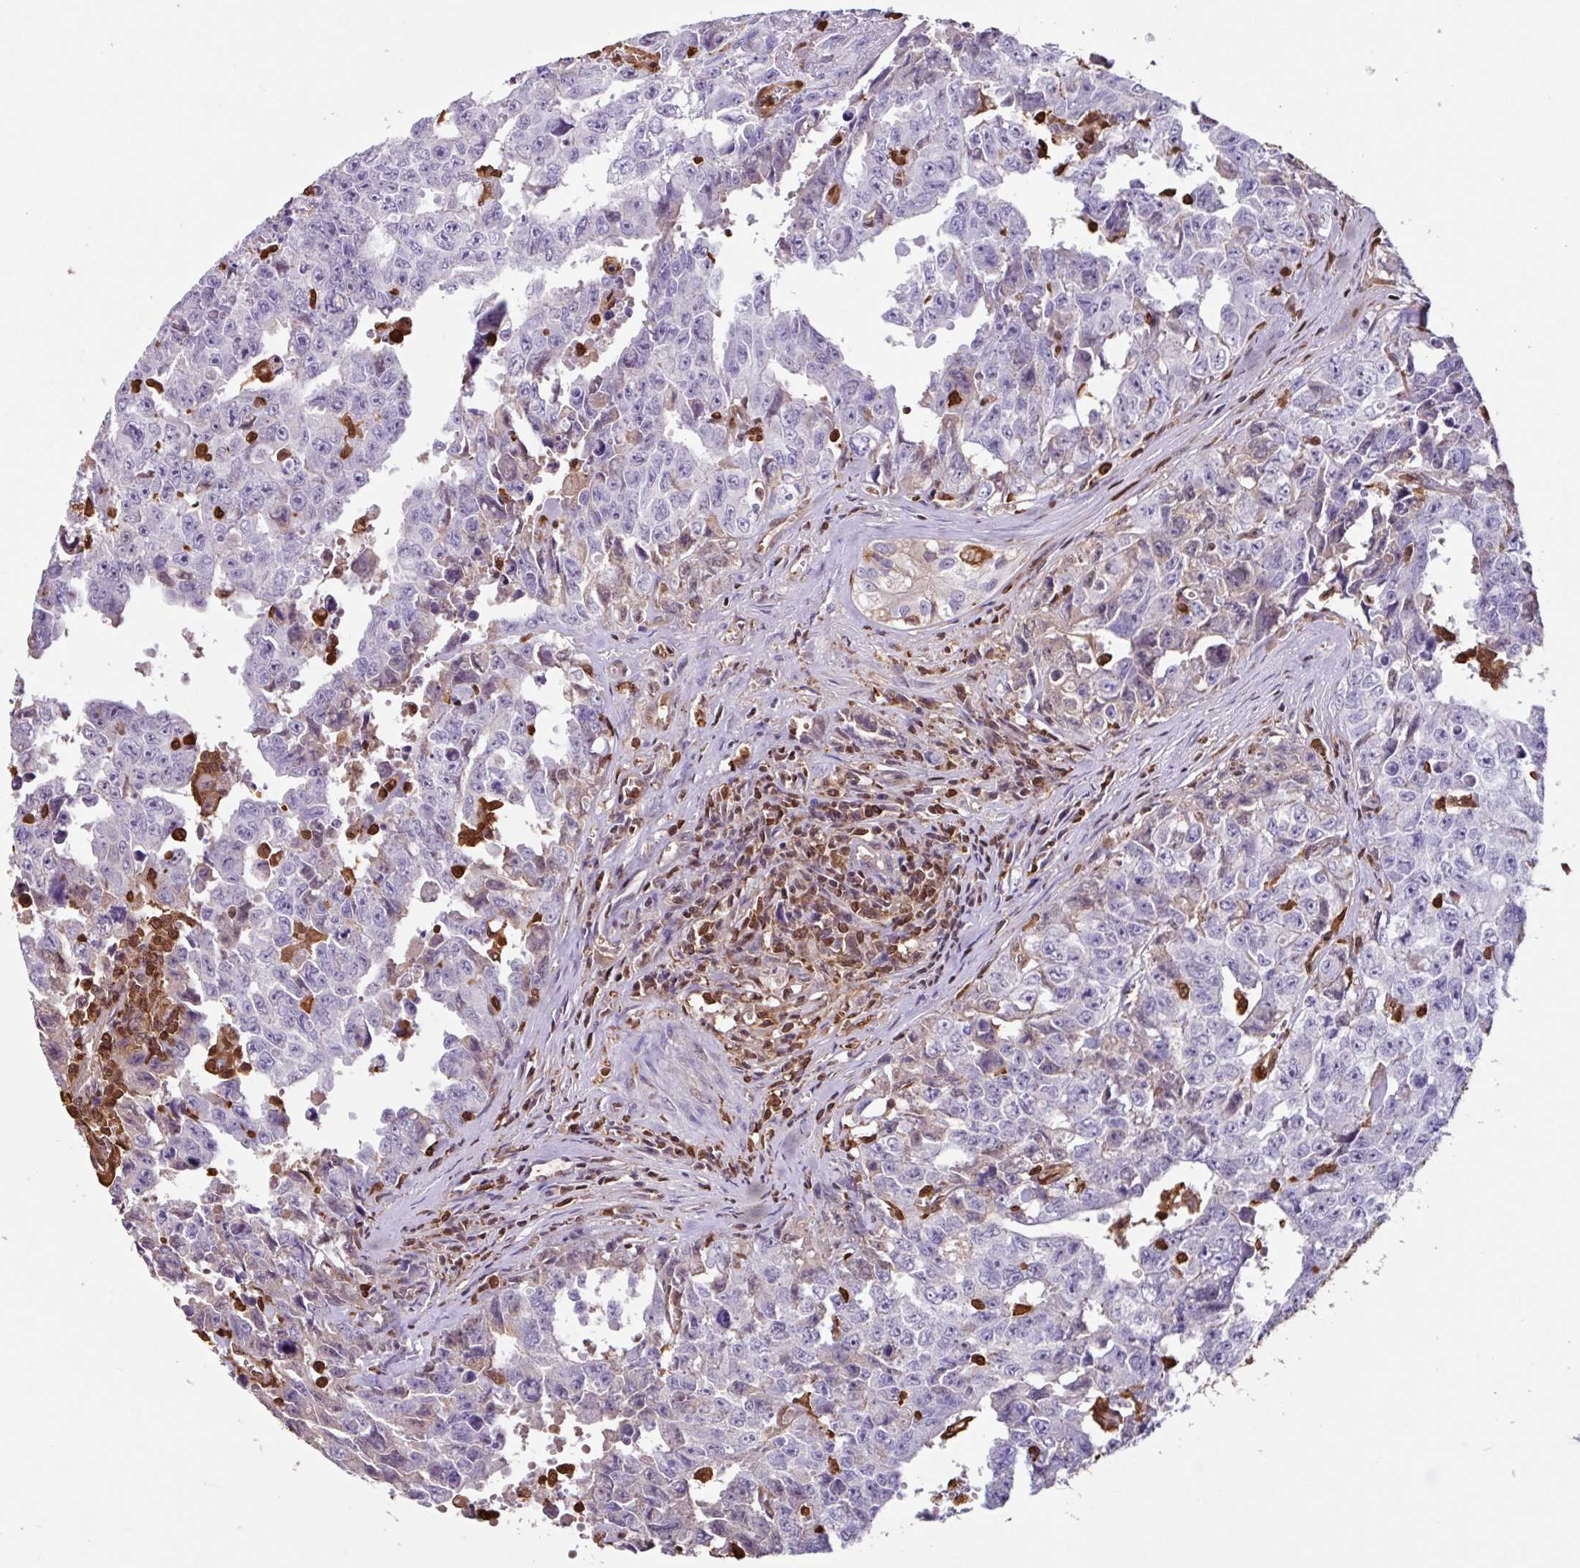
{"staining": {"intensity": "negative", "quantity": "none", "location": "none"}, "tissue": "testis cancer", "cell_type": "Tumor cells", "image_type": "cancer", "snomed": [{"axis": "morphology", "description": "Carcinoma, Embryonal, NOS"}, {"axis": "topography", "description": "Testis"}], "caption": "Tumor cells show no significant protein staining in testis cancer.", "gene": "ARHGDIB", "patient": {"sex": "male", "age": 24}}